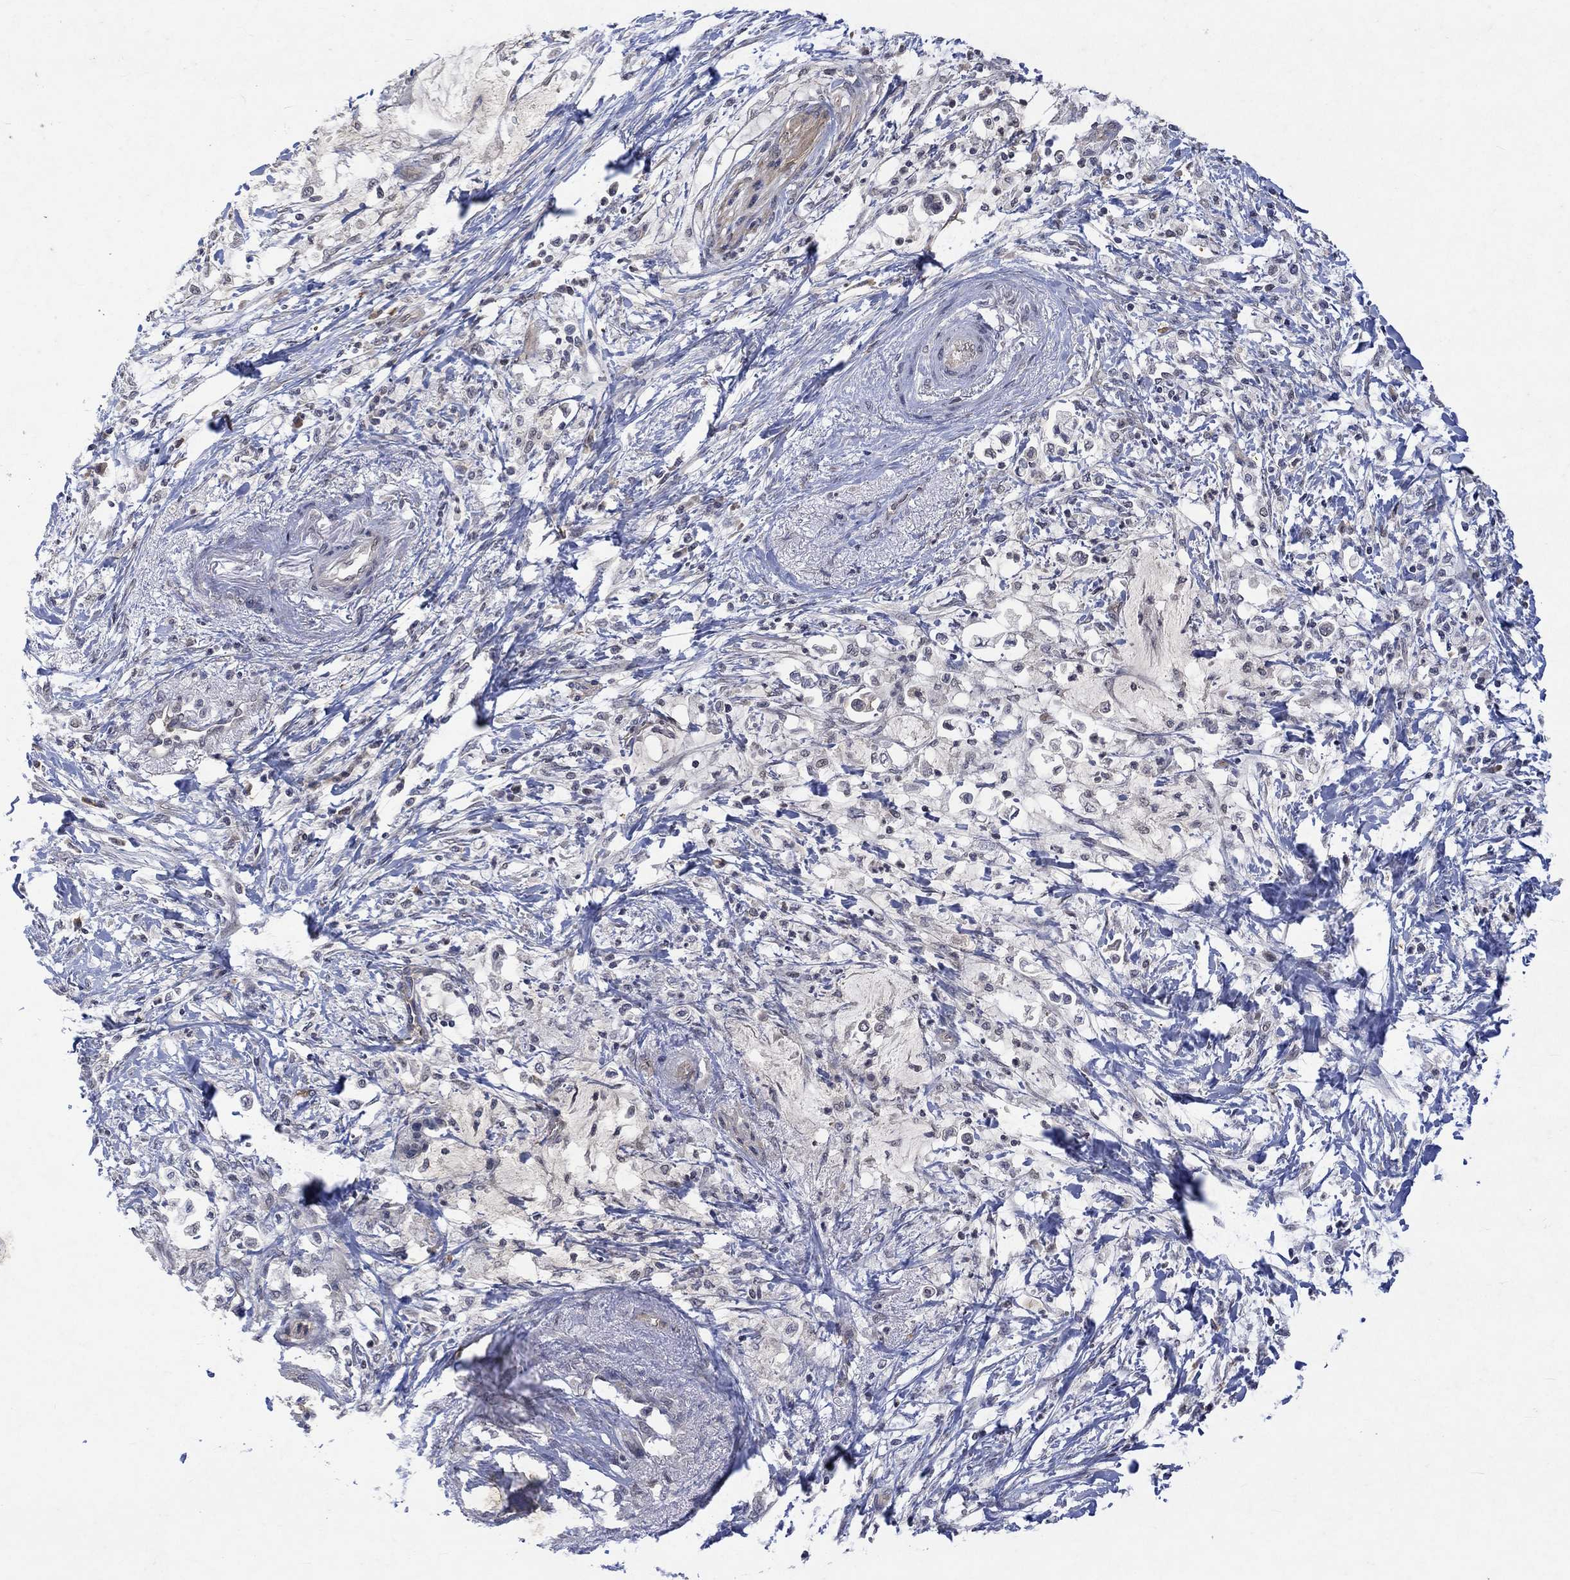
{"staining": {"intensity": "negative", "quantity": "none", "location": "none"}, "tissue": "pancreatic cancer", "cell_type": "Tumor cells", "image_type": "cancer", "snomed": [{"axis": "morphology", "description": "Normal tissue, NOS"}, {"axis": "morphology", "description": "Adenocarcinoma, NOS"}, {"axis": "topography", "description": "Pancreas"}, {"axis": "topography", "description": "Duodenum"}], "caption": "Pancreatic cancer (adenocarcinoma) was stained to show a protein in brown. There is no significant expression in tumor cells.", "gene": "GRIN2D", "patient": {"sex": "female", "age": 60}}